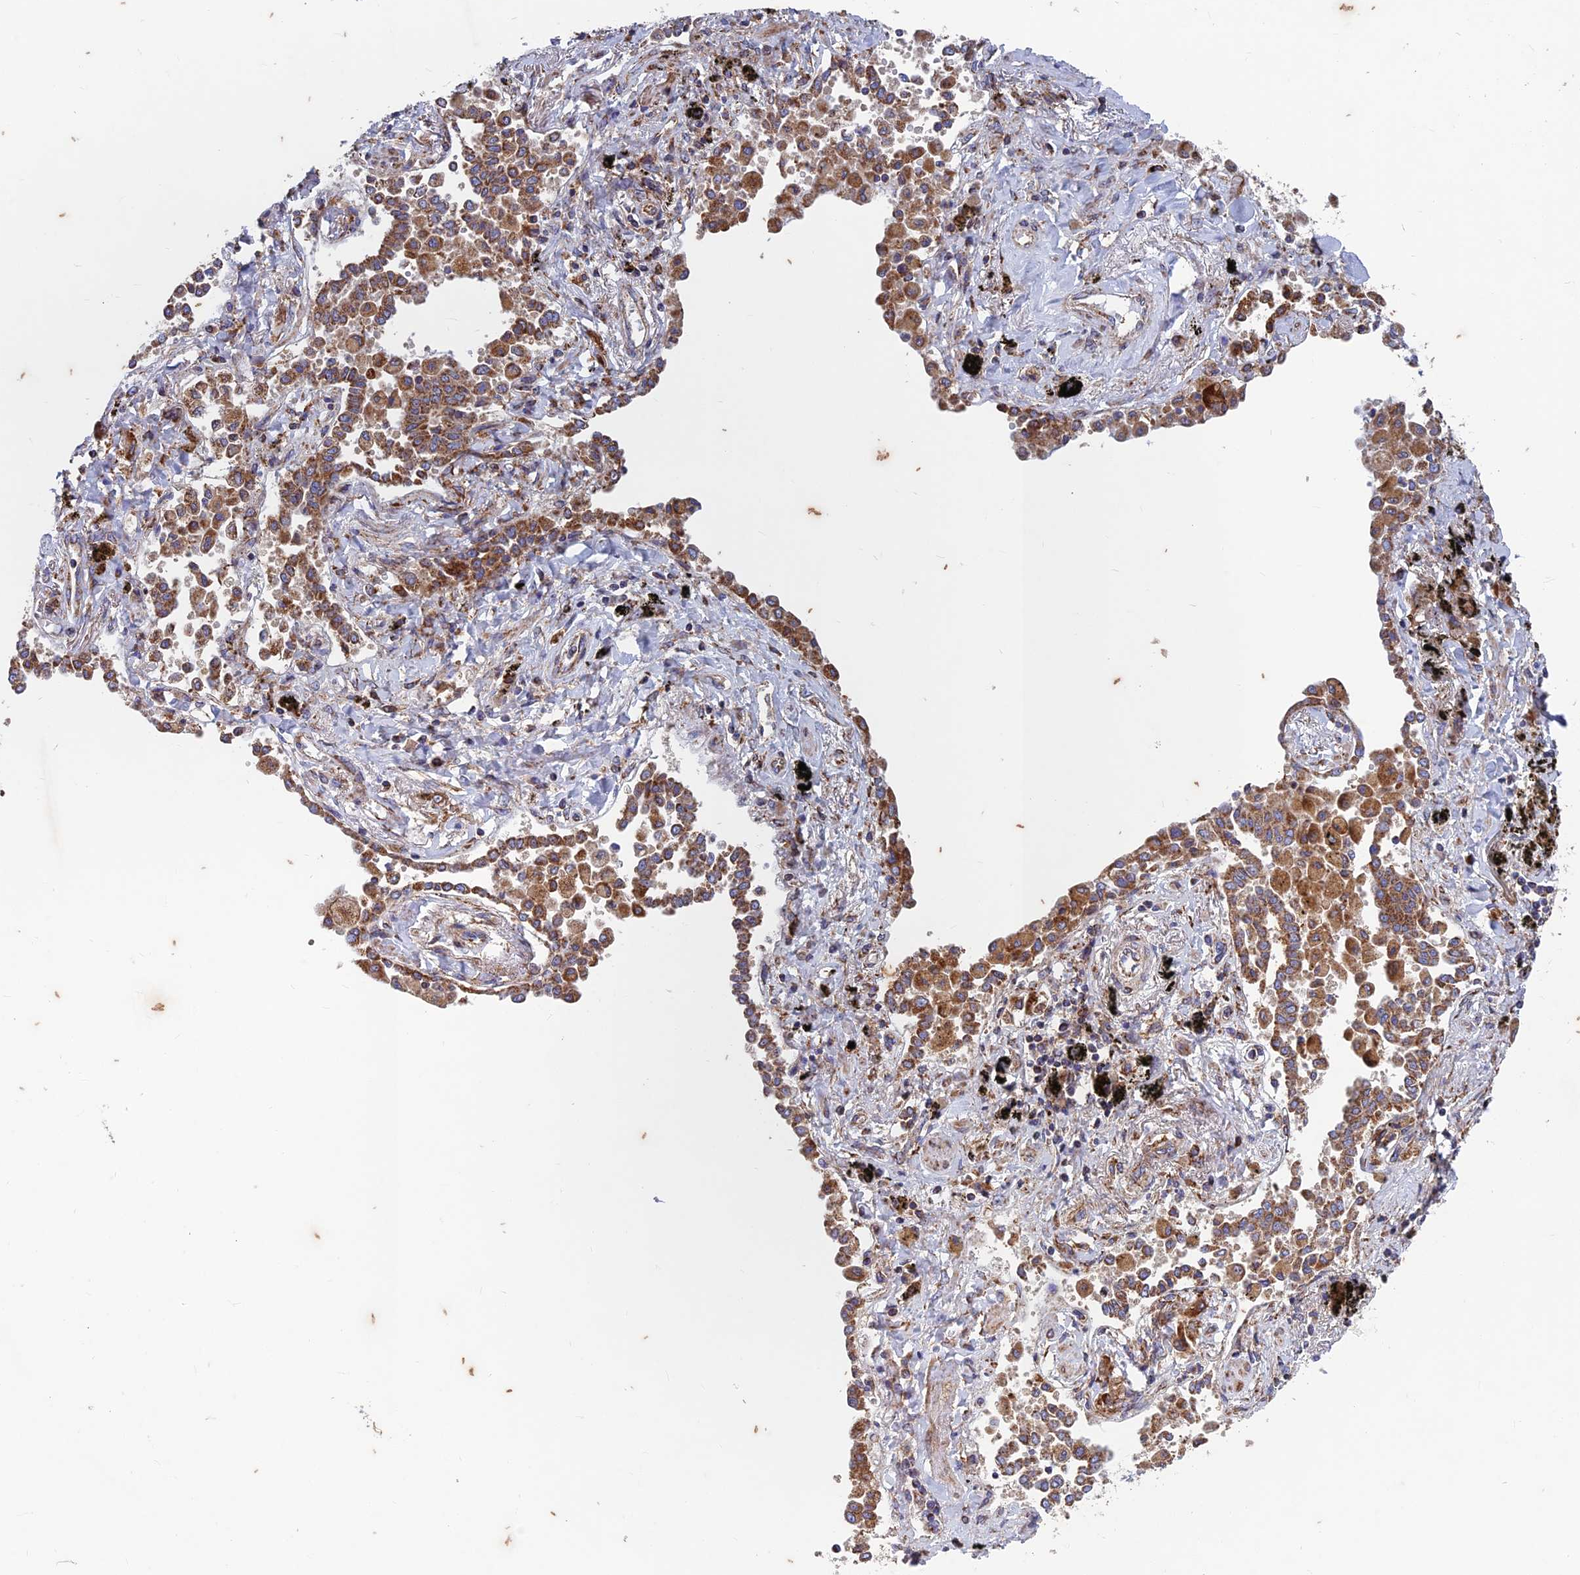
{"staining": {"intensity": "moderate", "quantity": ">75%", "location": "cytoplasmic/membranous"}, "tissue": "lung cancer", "cell_type": "Tumor cells", "image_type": "cancer", "snomed": [{"axis": "morphology", "description": "Adenocarcinoma, NOS"}, {"axis": "topography", "description": "Lung"}], "caption": "Tumor cells show medium levels of moderate cytoplasmic/membranous expression in about >75% of cells in human lung adenocarcinoma.", "gene": "AP4S1", "patient": {"sex": "male", "age": 67}}